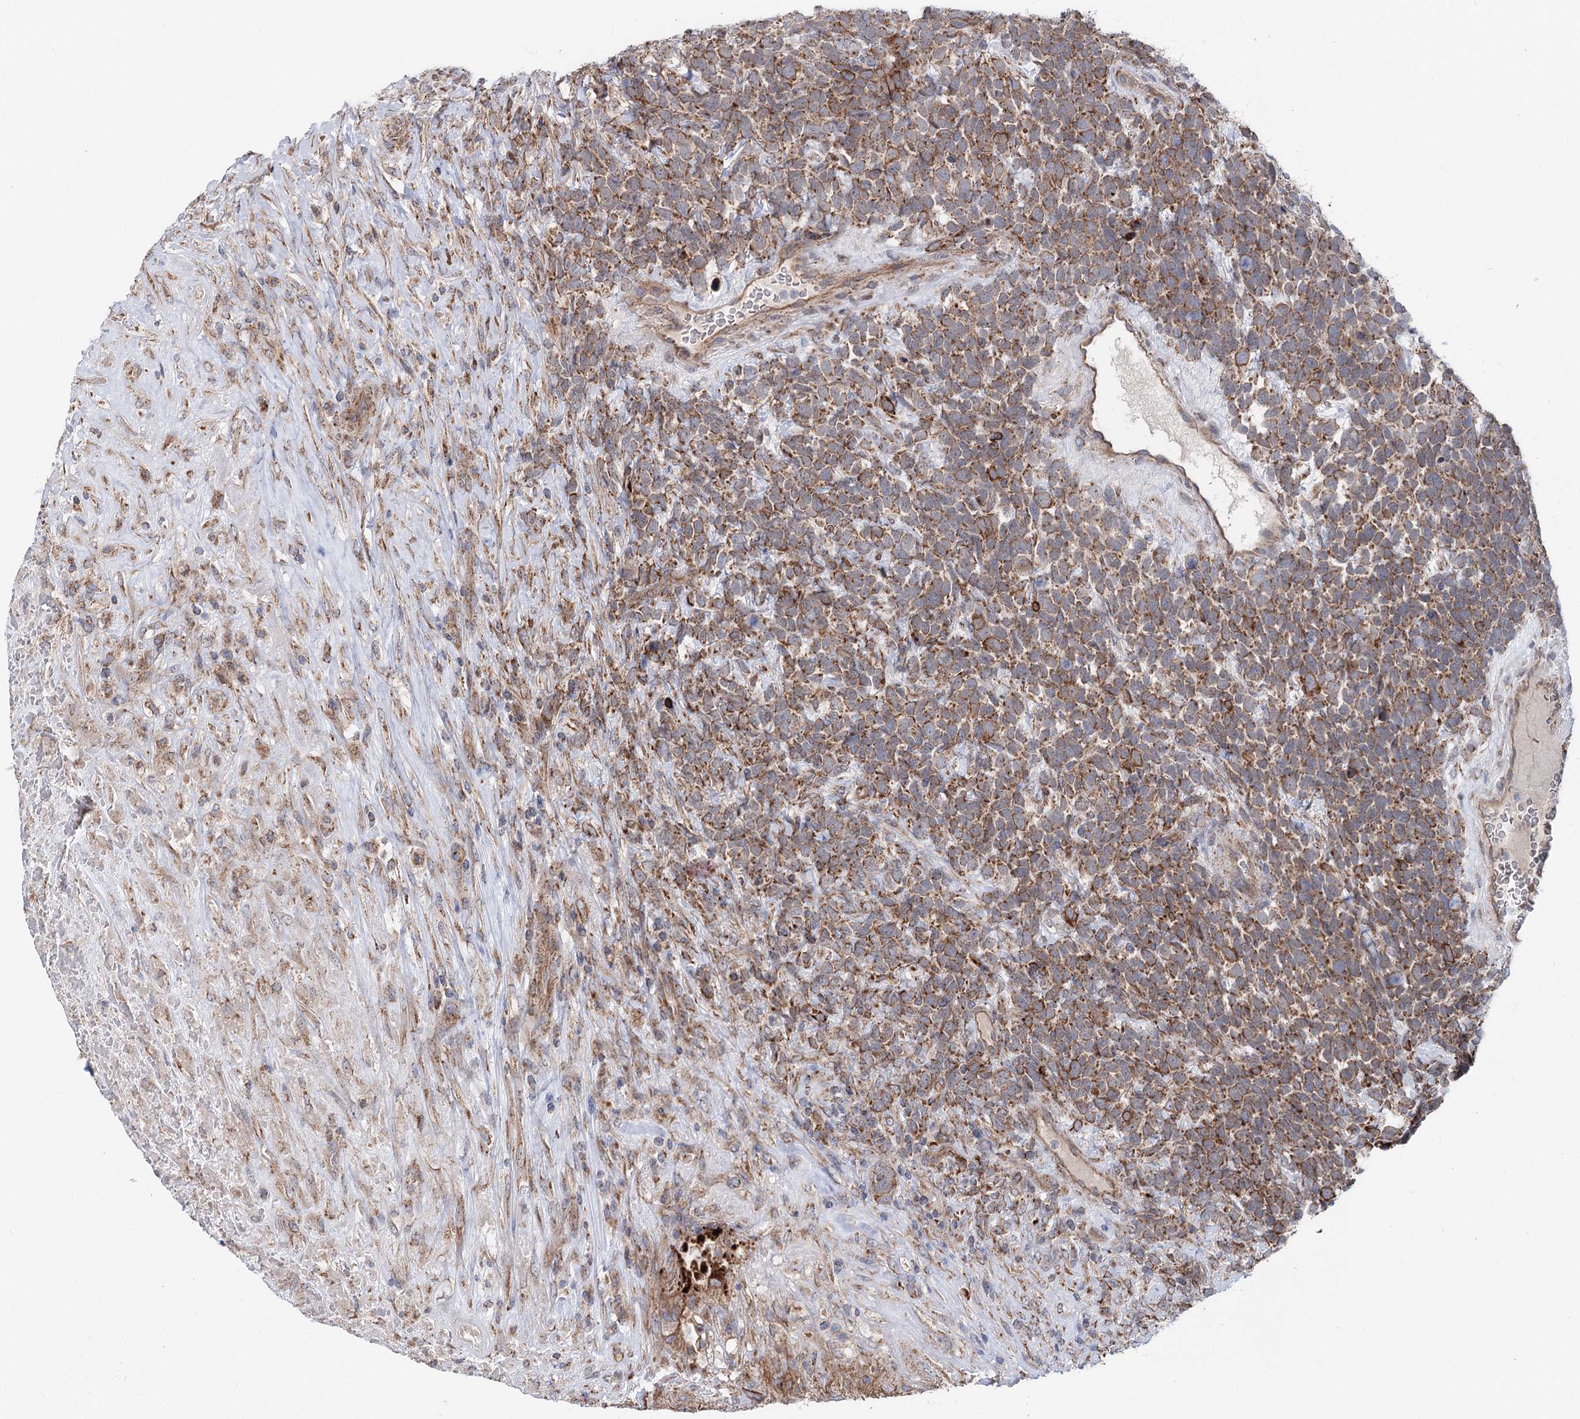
{"staining": {"intensity": "moderate", "quantity": ">75%", "location": "cytoplasmic/membranous"}, "tissue": "urothelial cancer", "cell_type": "Tumor cells", "image_type": "cancer", "snomed": [{"axis": "morphology", "description": "Urothelial carcinoma, High grade"}, {"axis": "topography", "description": "Urinary bladder"}], "caption": "Immunohistochemical staining of high-grade urothelial carcinoma demonstrates medium levels of moderate cytoplasmic/membranous expression in approximately >75% of tumor cells. (DAB IHC, brown staining for protein, blue staining for nuclei).", "gene": "MSANTD2", "patient": {"sex": "female", "age": 82}}